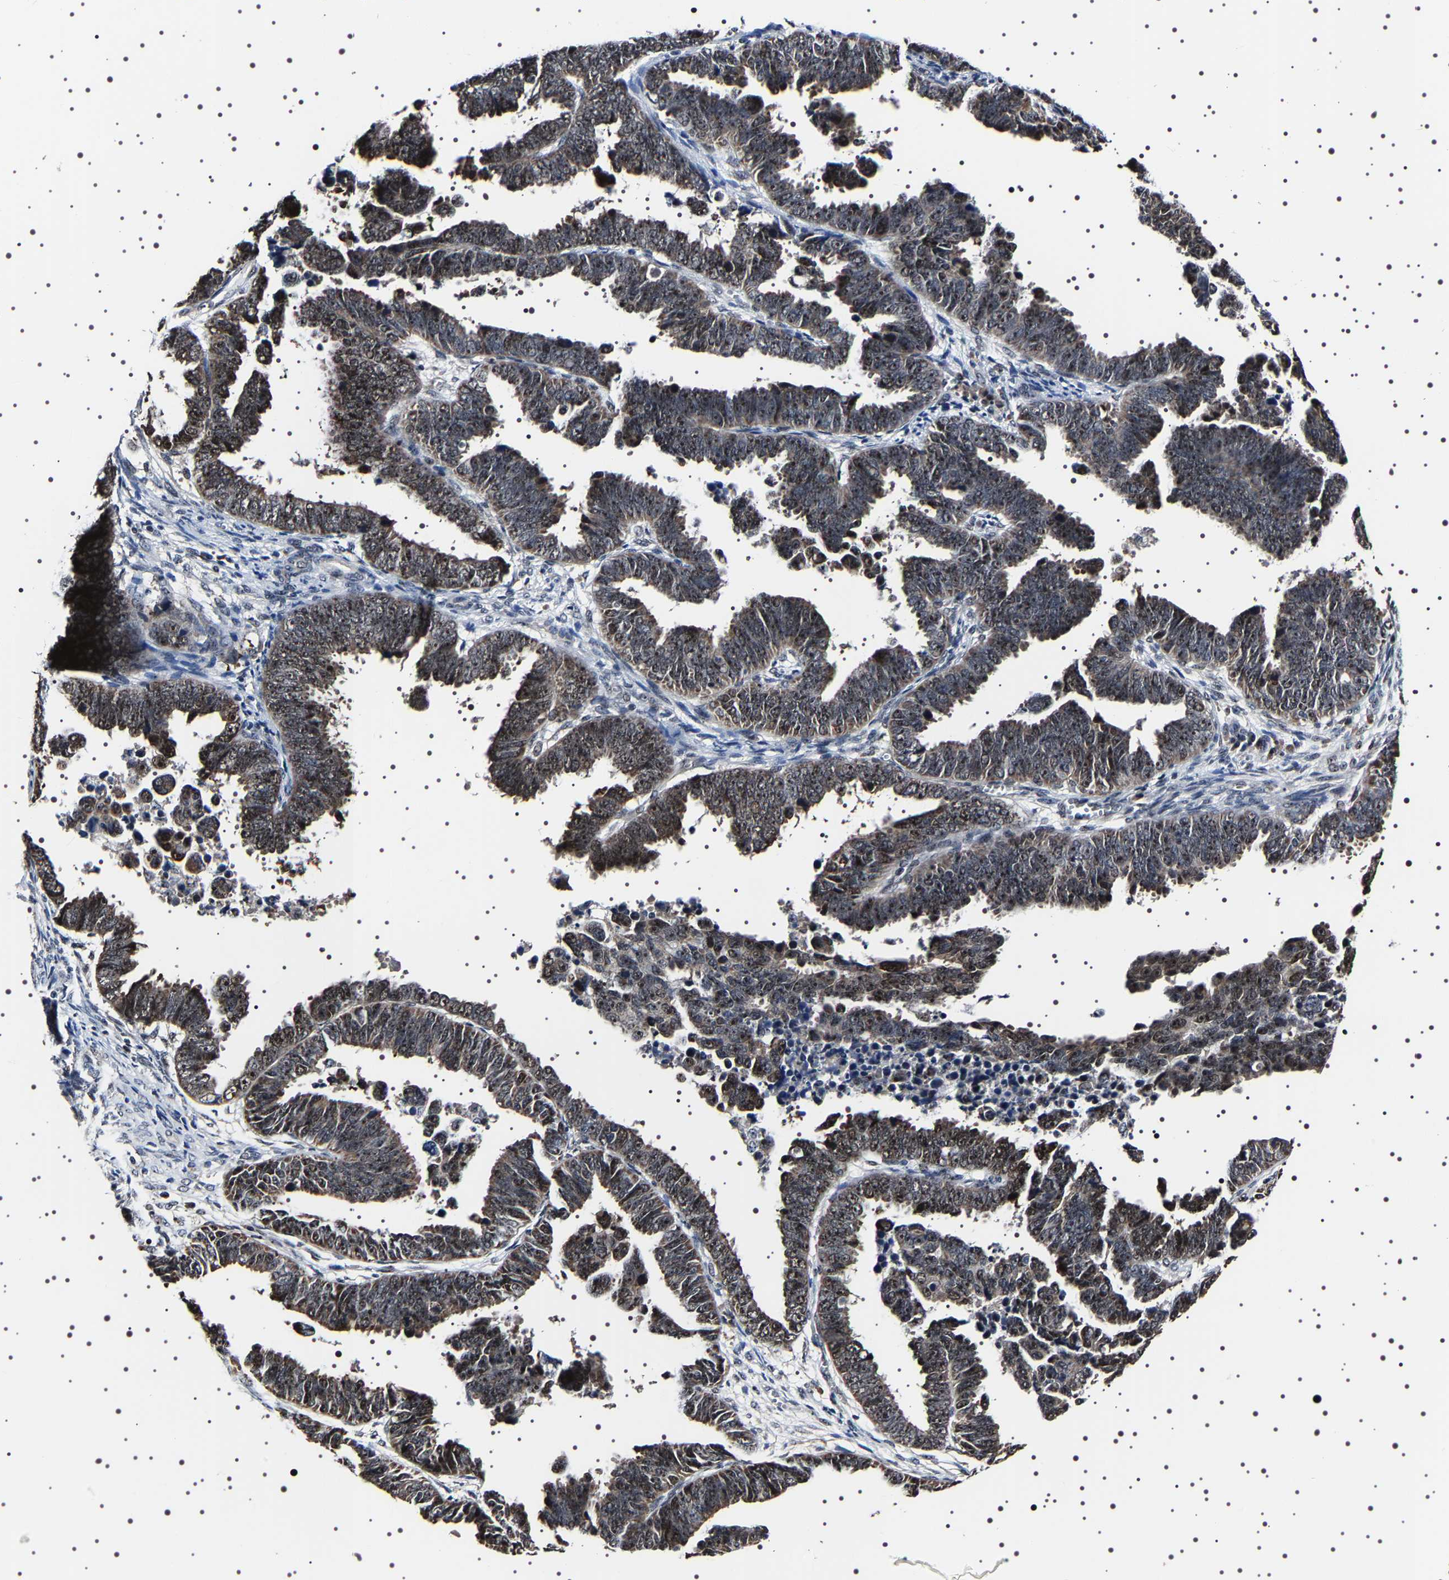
{"staining": {"intensity": "strong", "quantity": "25%-75%", "location": "nuclear"}, "tissue": "endometrial cancer", "cell_type": "Tumor cells", "image_type": "cancer", "snomed": [{"axis": "morphology", "description": "Adenocarcinoma, NOS"}, {"axis": "topography", "description": "Endometrium"}], "caption": "Adenocarcinoma (endometrial) stained with a brown dye exhibits strong nuclear positive expression in about 25%-75% of tumor cells.", "gene": "GNL3", "patient": {"sex": "female", "age": 75}}